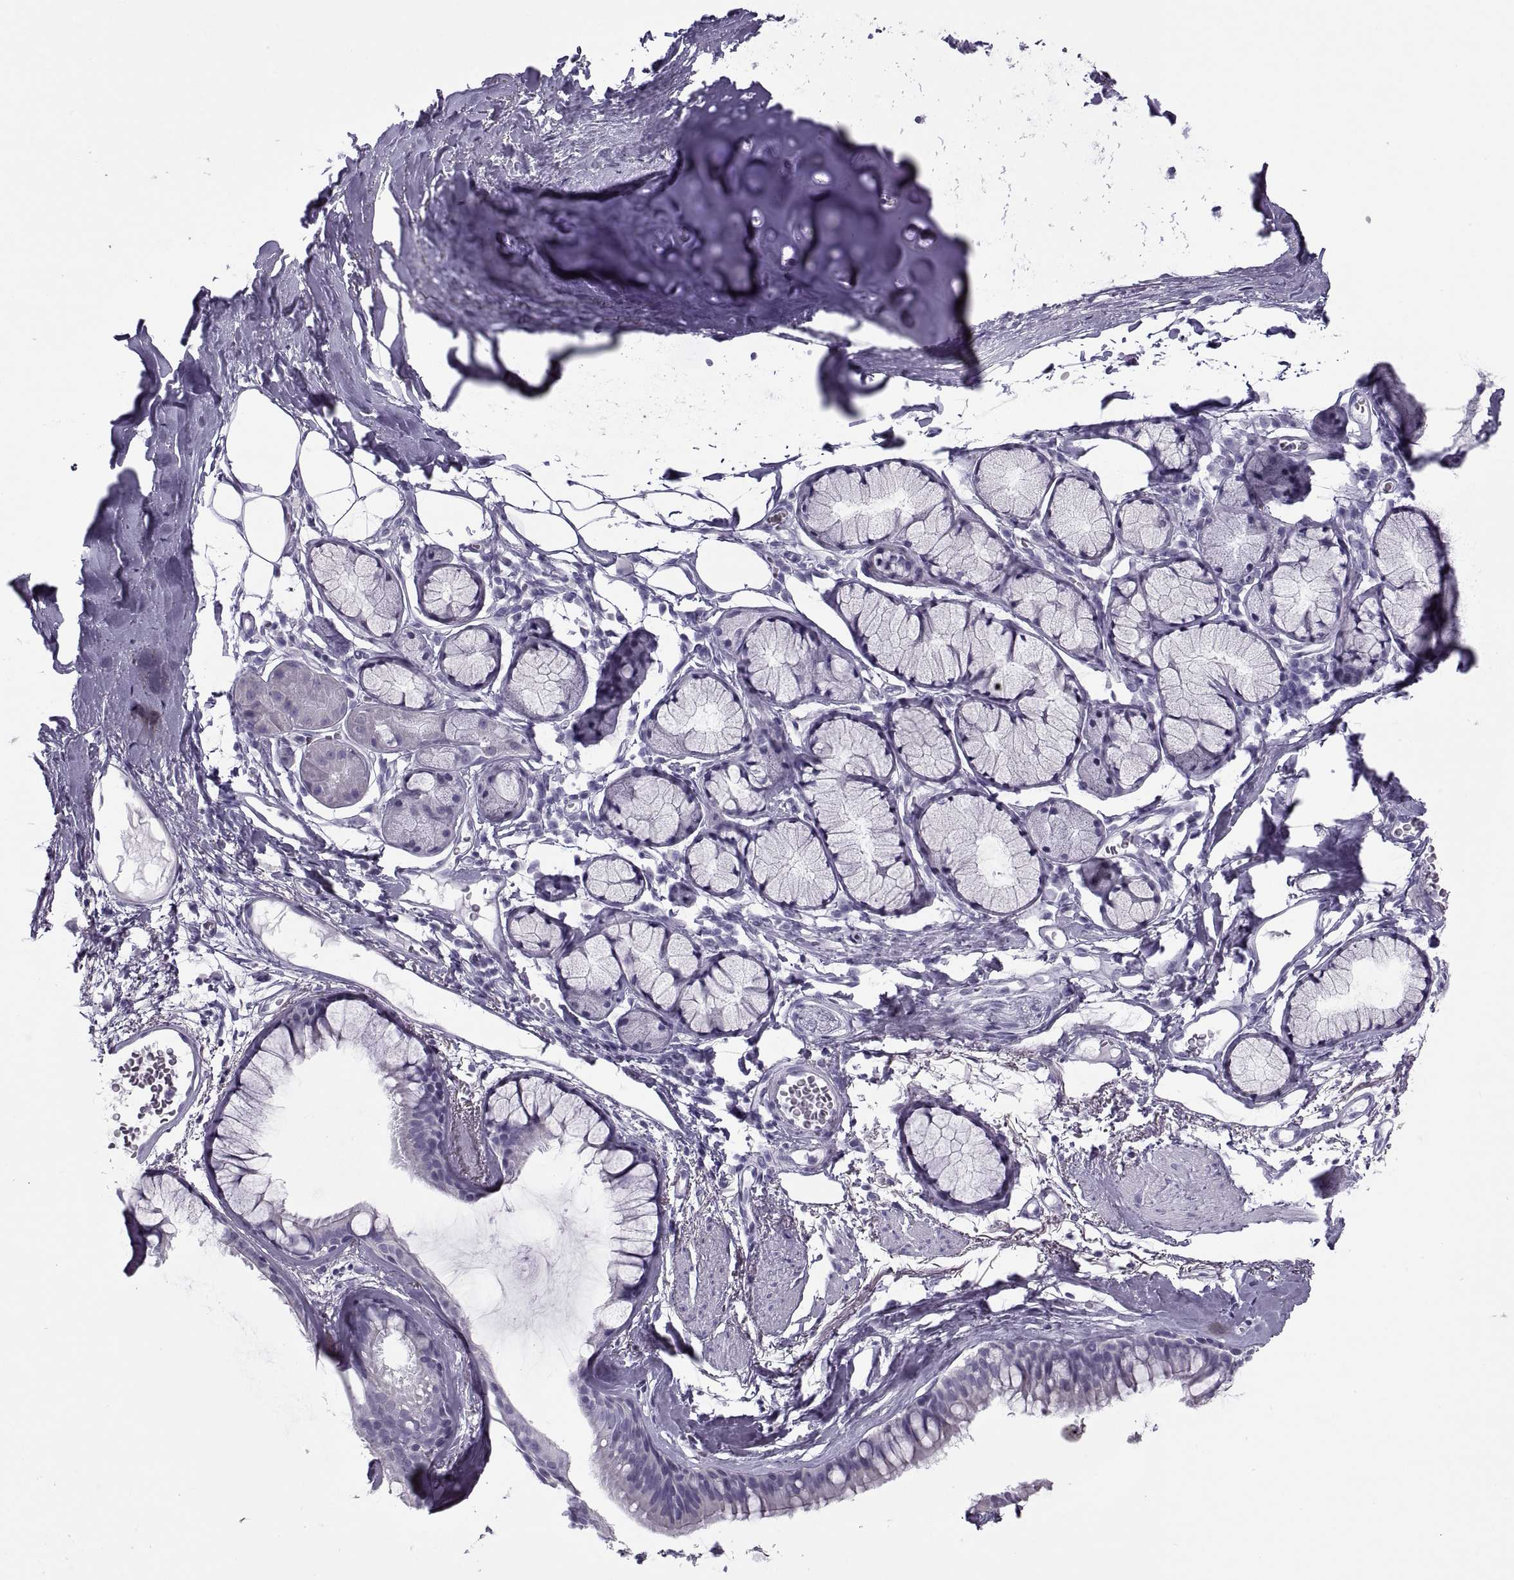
{"staining": {"intensity": "negative", "quantity": "none", "location": "none"}, "tissue": "bronchus", "cell_type": "Respiratory epithelial cells", "image_type": "normal", "snomed": [{"axis": "morphology", "description": "Normal tissue, NOS"}, {"axis": "morphology", "description": "Squamous cell carcinoma, NOS"}, {"axis": "topography", "description": "Cartilage tissue"}, {"axis": "topography", "description": "Bronchus"}], "caption": "An IHC image of unremarkable bronchus is shown. There is no staining in respiratory epithelial cells of bronchus. The staining is performed using DAB (3,3'-diaminobenzidine) brown chromogen with nuclei counter-stained in using hematoxylin.", "gene": "RLBP1", "patient": {"sex": "male", "age": 72}}